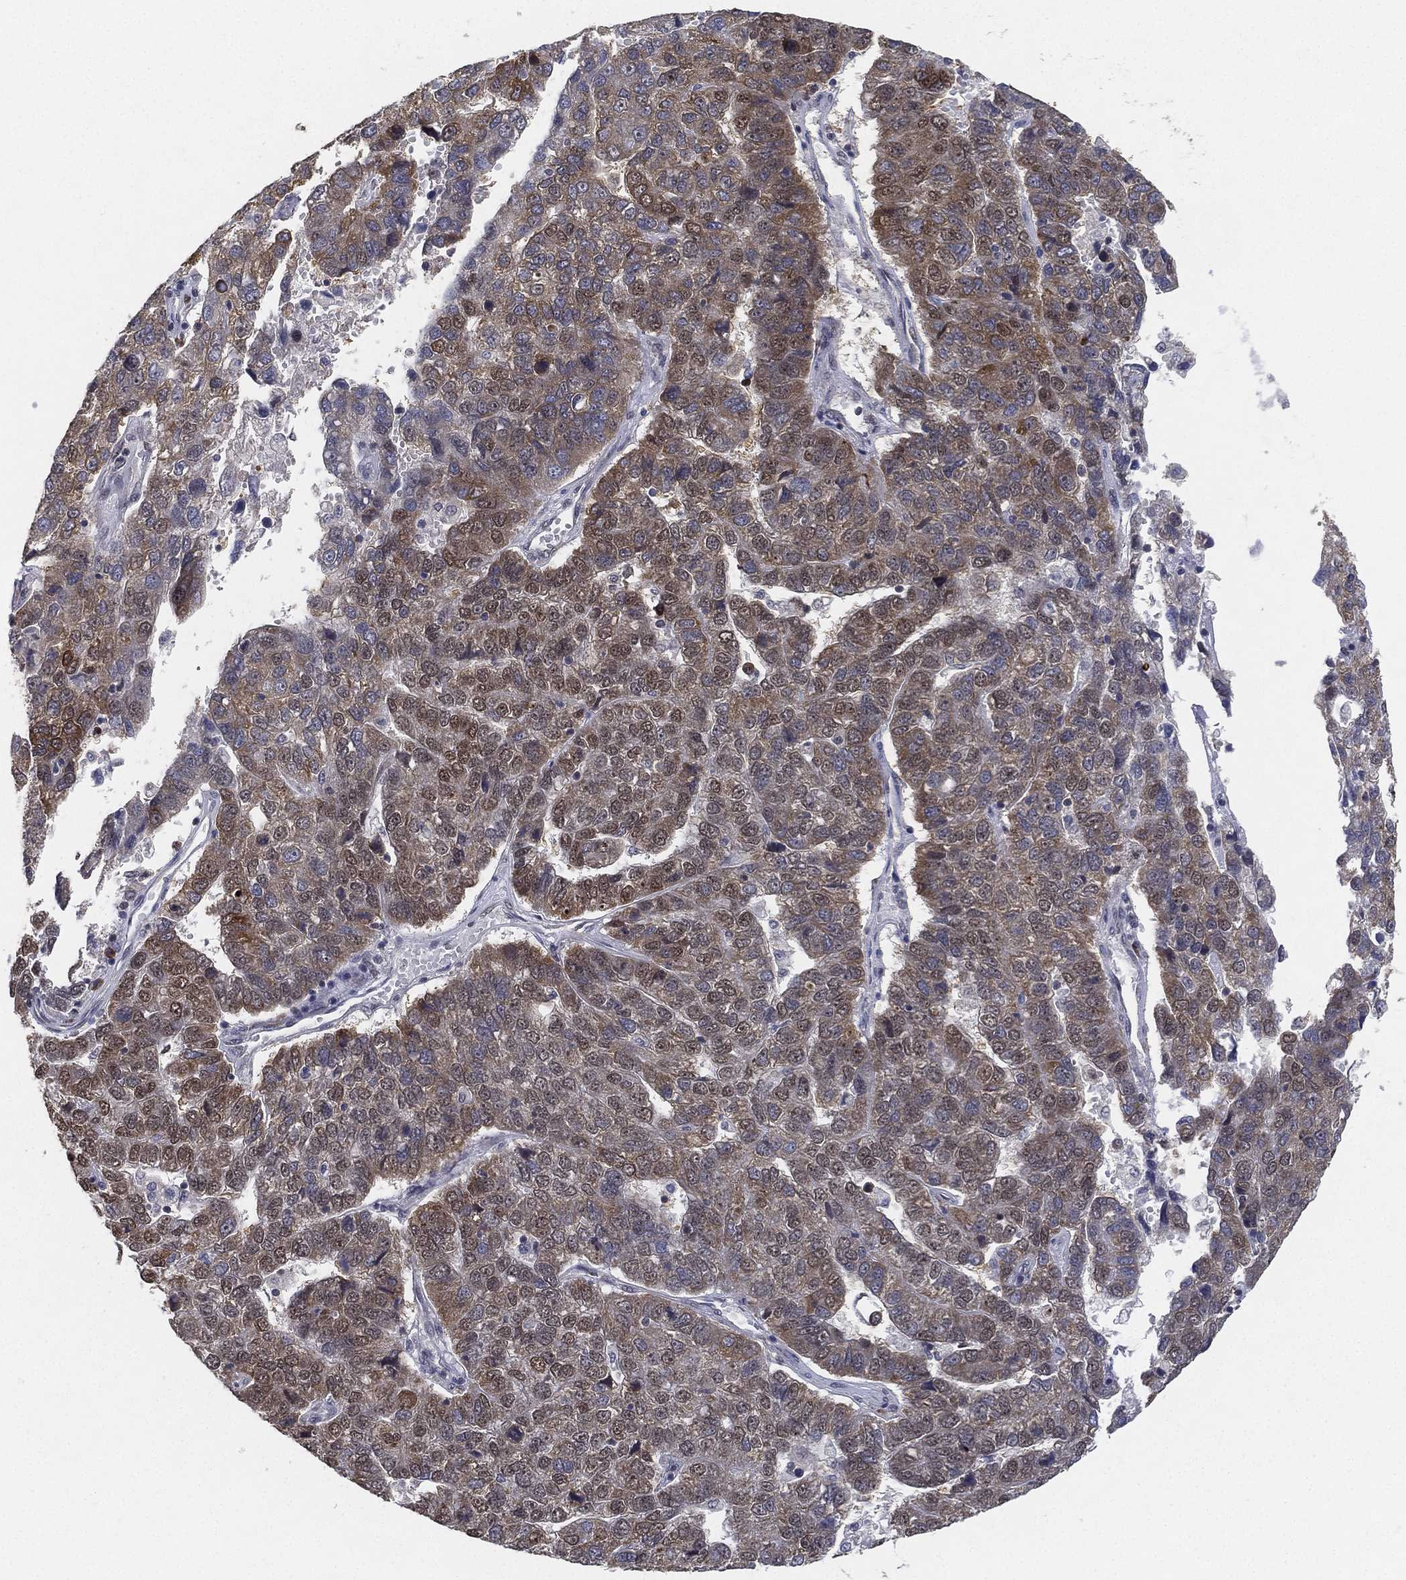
{"staining": {"intensity": "moderate", "quantity": ">75%", "location": "cytoplasmic/membranous"}, "tissue": "pancreatic cancer", "cell_type": "Tumor cells", "image_type": "cancer", "snomed": [{"axis": "morphology", "description": "Adenocarcinoma, NOS"}, {"axis": "topography", "description": "Pancreas"}], "caption": "The immunohistochemical stain shows moderate cytoplasmic/membranous expression in tumor cells of adenocarcinoma (pancreatic) tissue. (brown staining indicates protein expression, while blue staining denotes nuclei).", "gene": "PPP1R16B", "patient": {"sex": "female", "age": 61}}